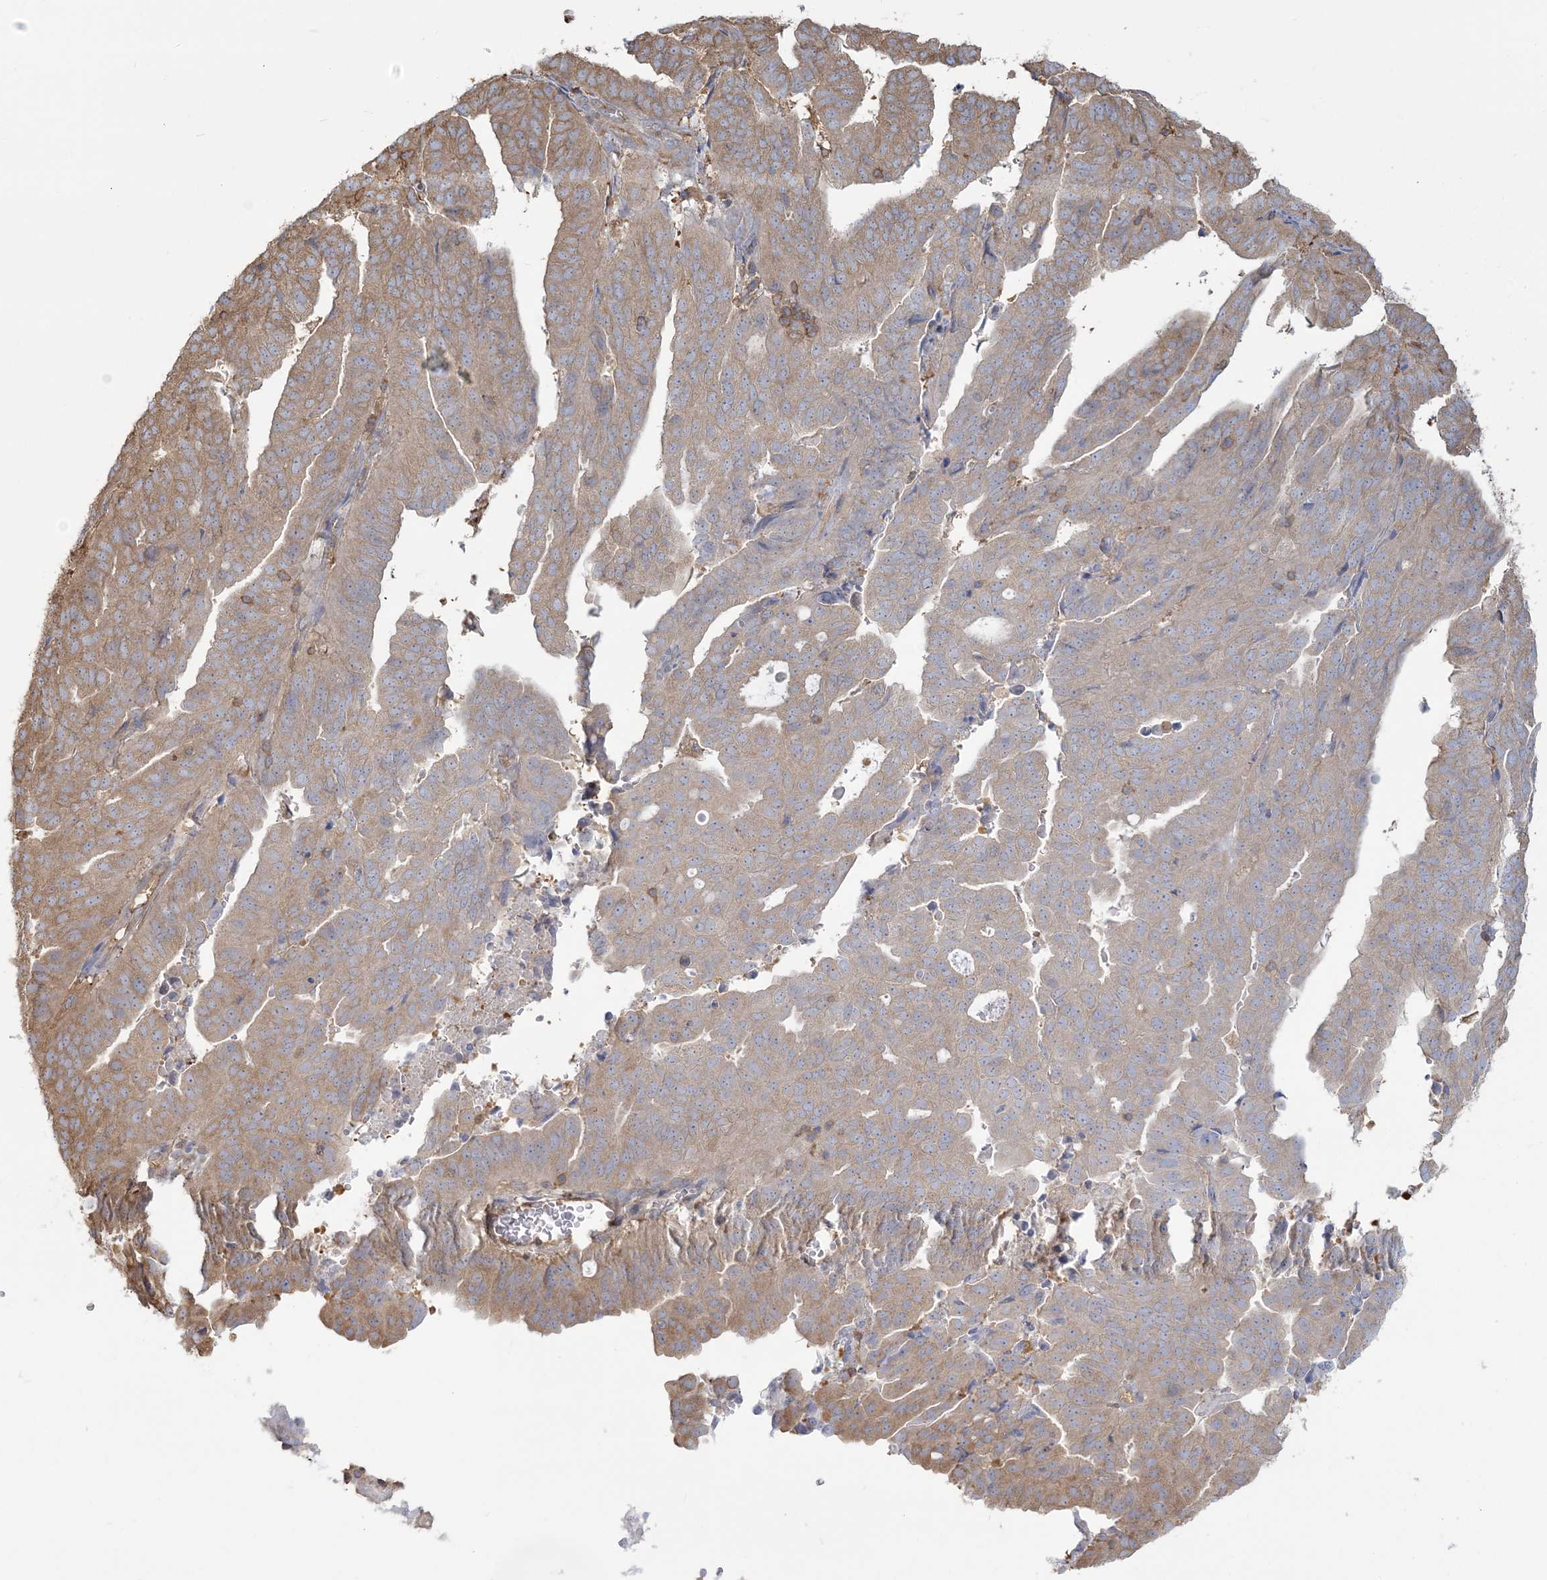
{"staining": {"intensity": "moderate", "quantity": "25%-75%", "location": "cytoplasmic/membranous"}, "tissue": "endometrial cancer", "cell_type": "Tumor cells", "image_type": "cancer", "snomed": [{"axis": "morphology", "description": "Adenocarcinoma, NOS"}, {"axis": "topography", "description": "Uterus"}], "caption": "Protein expression analysis of human endometrial cancer reveals moderate cytoplasmic/membranous staining in approximately 25%-75% of tumor cells. The staining is performed using DAB (3,3'-diaminobenzidine) brown chromogen to label protein expression. The nuclei are counter-stained blue using hematoxylin.", "gene": "ANKS1A", "patient": {"sex": "female", "age": 77}}